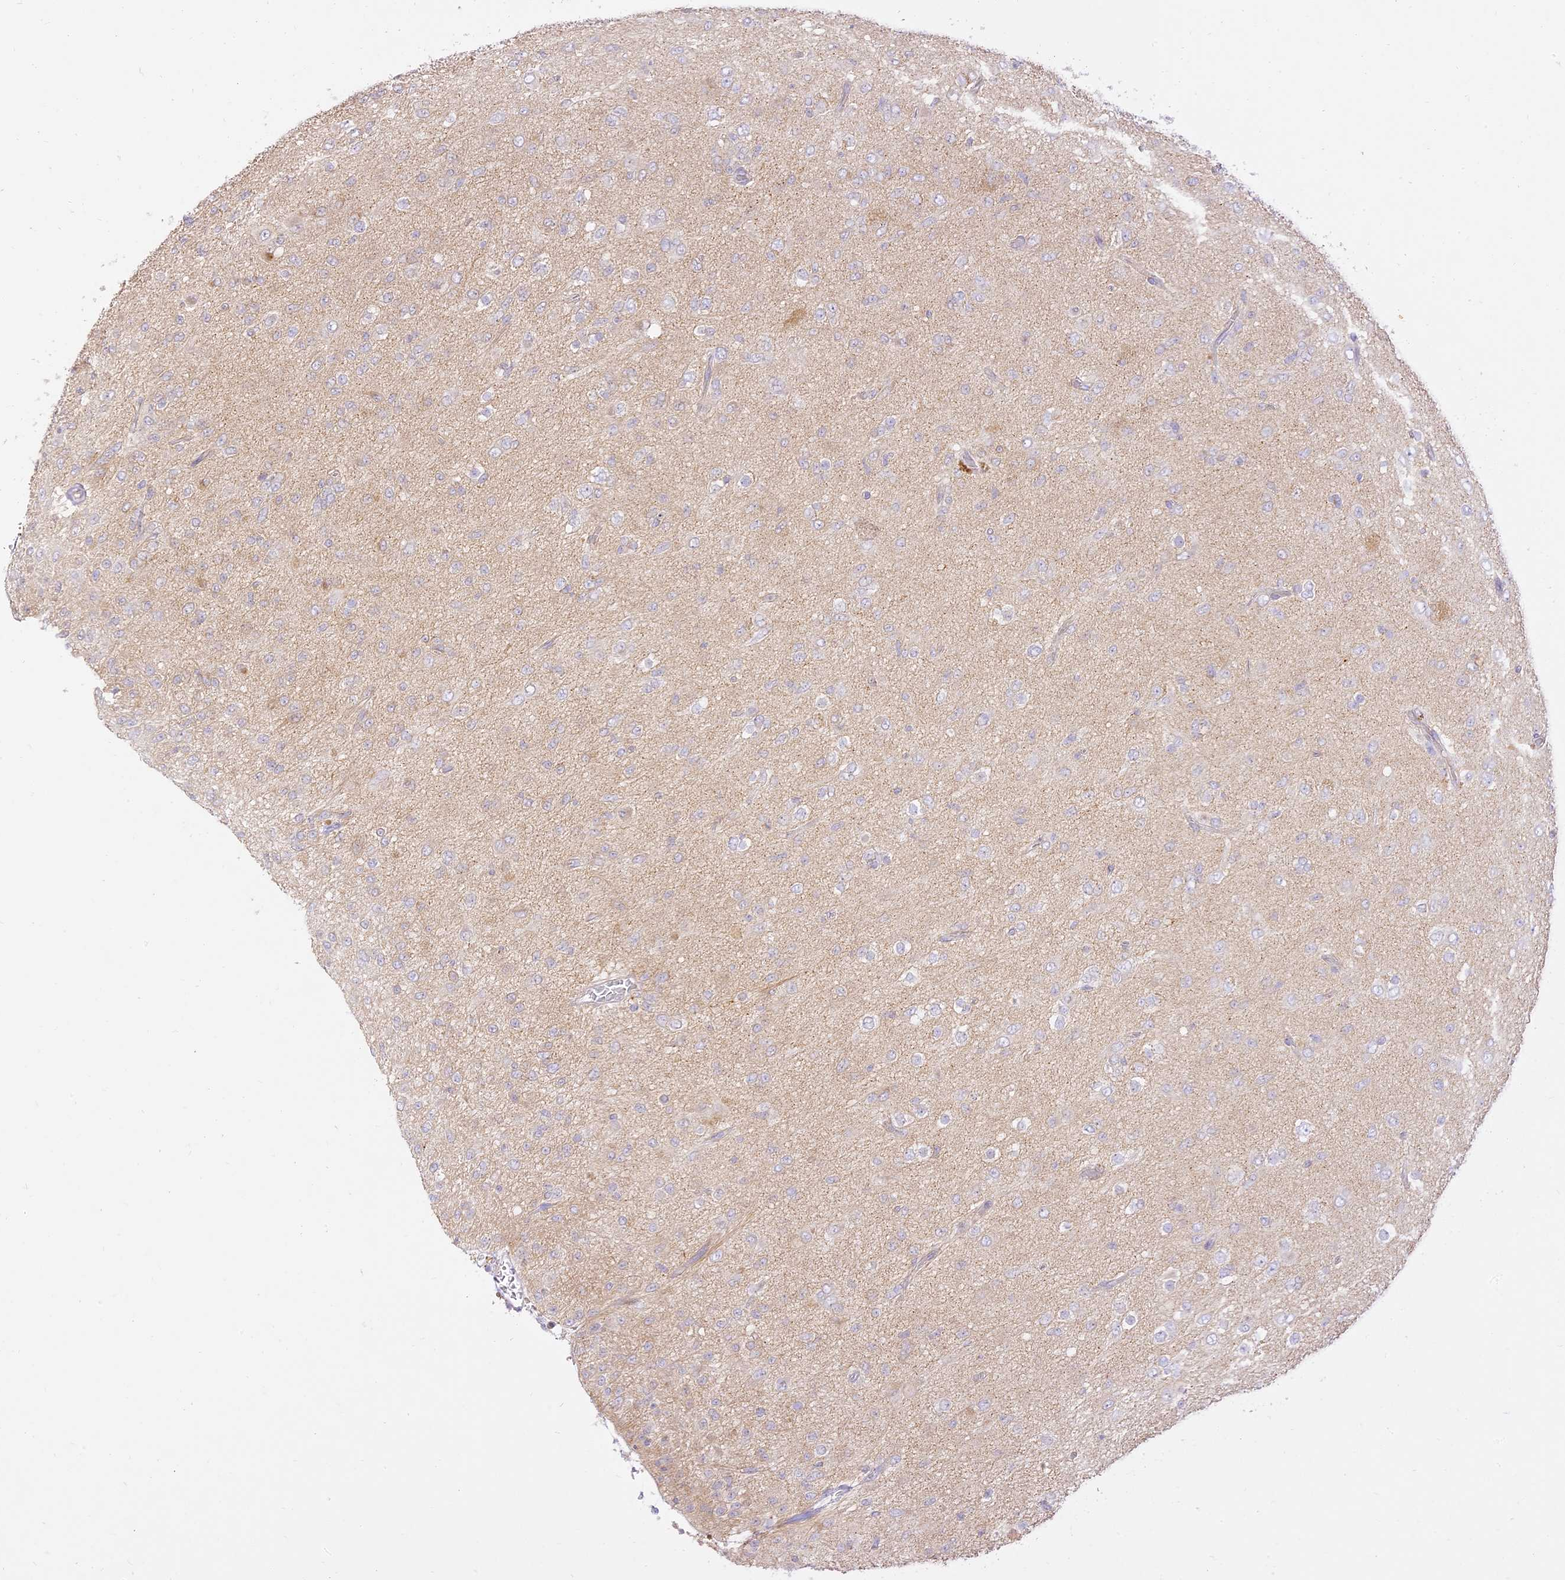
{"staining": {"intensity": "negative", "quantity": "none", "location": "none"}, "tissue": "glioma", "cell_type": "Tumor cells", "image_type": "cancer", "snomed": [{"axis": "morphology", "description": "Glioma, malignant, Low grade"}, {"axis": "topography", "description": "Brain"}], "caption": "There is no significant staining in tumor cells of glioma.", "gene": "LRRC15", "patient": {"sex": "male", "age": 65}}